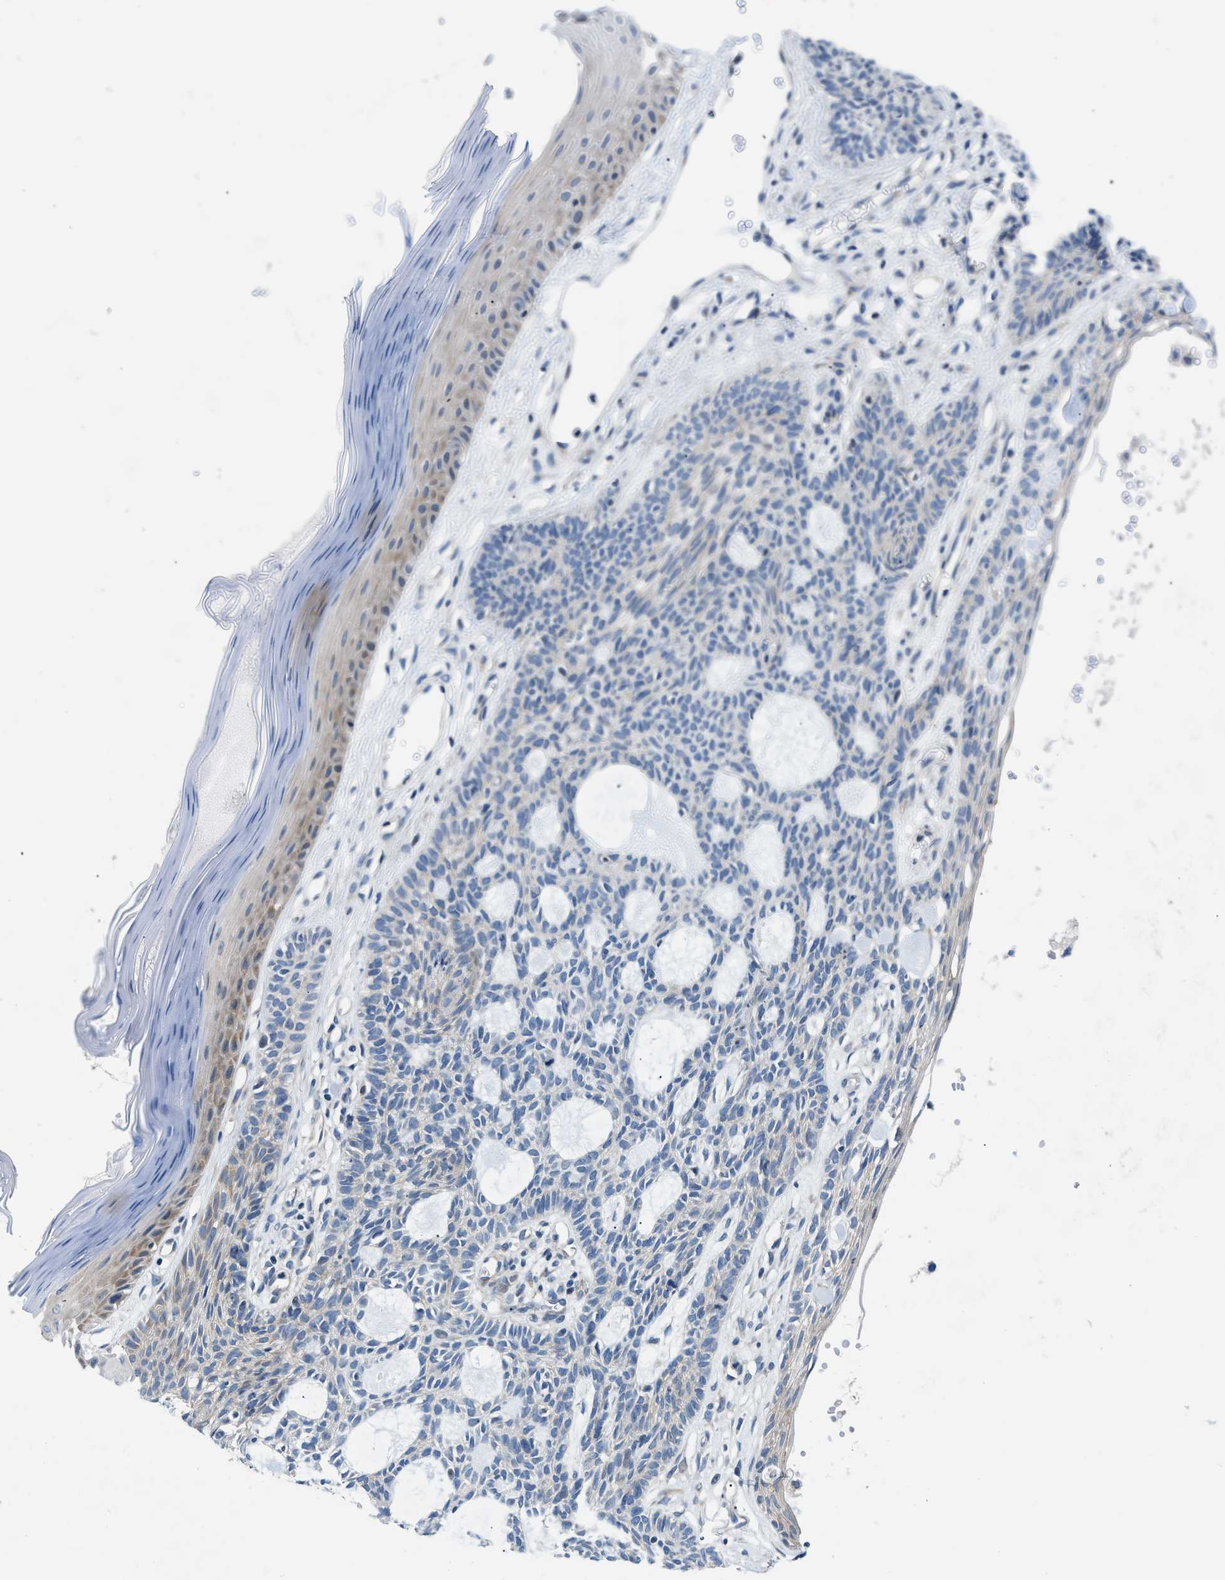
{"staining": {"intensity": "negative", "quantity": "none", "location": "none"}, "tissue": "skin cancer", "cell_type": "Tumor cells", "image_type": "cancer", "snomed": [{"axis": "morphology", "description": "Basal cell carcinoma"}, {"axis": "topography", "description": "Skin"}], "caption": "High magnification brightfield microscopy of skin basal cell carcinoma stained with DAB (3,3'-diaminobenzidine) (brown) and counterstained with hematoxylin (blue): tumor cells show no significant positivity. (DAB immunohistochemistry (IHC), high magnification).", "gene": "FDCSP", "patient": {"sex": "male", "age": 67}}